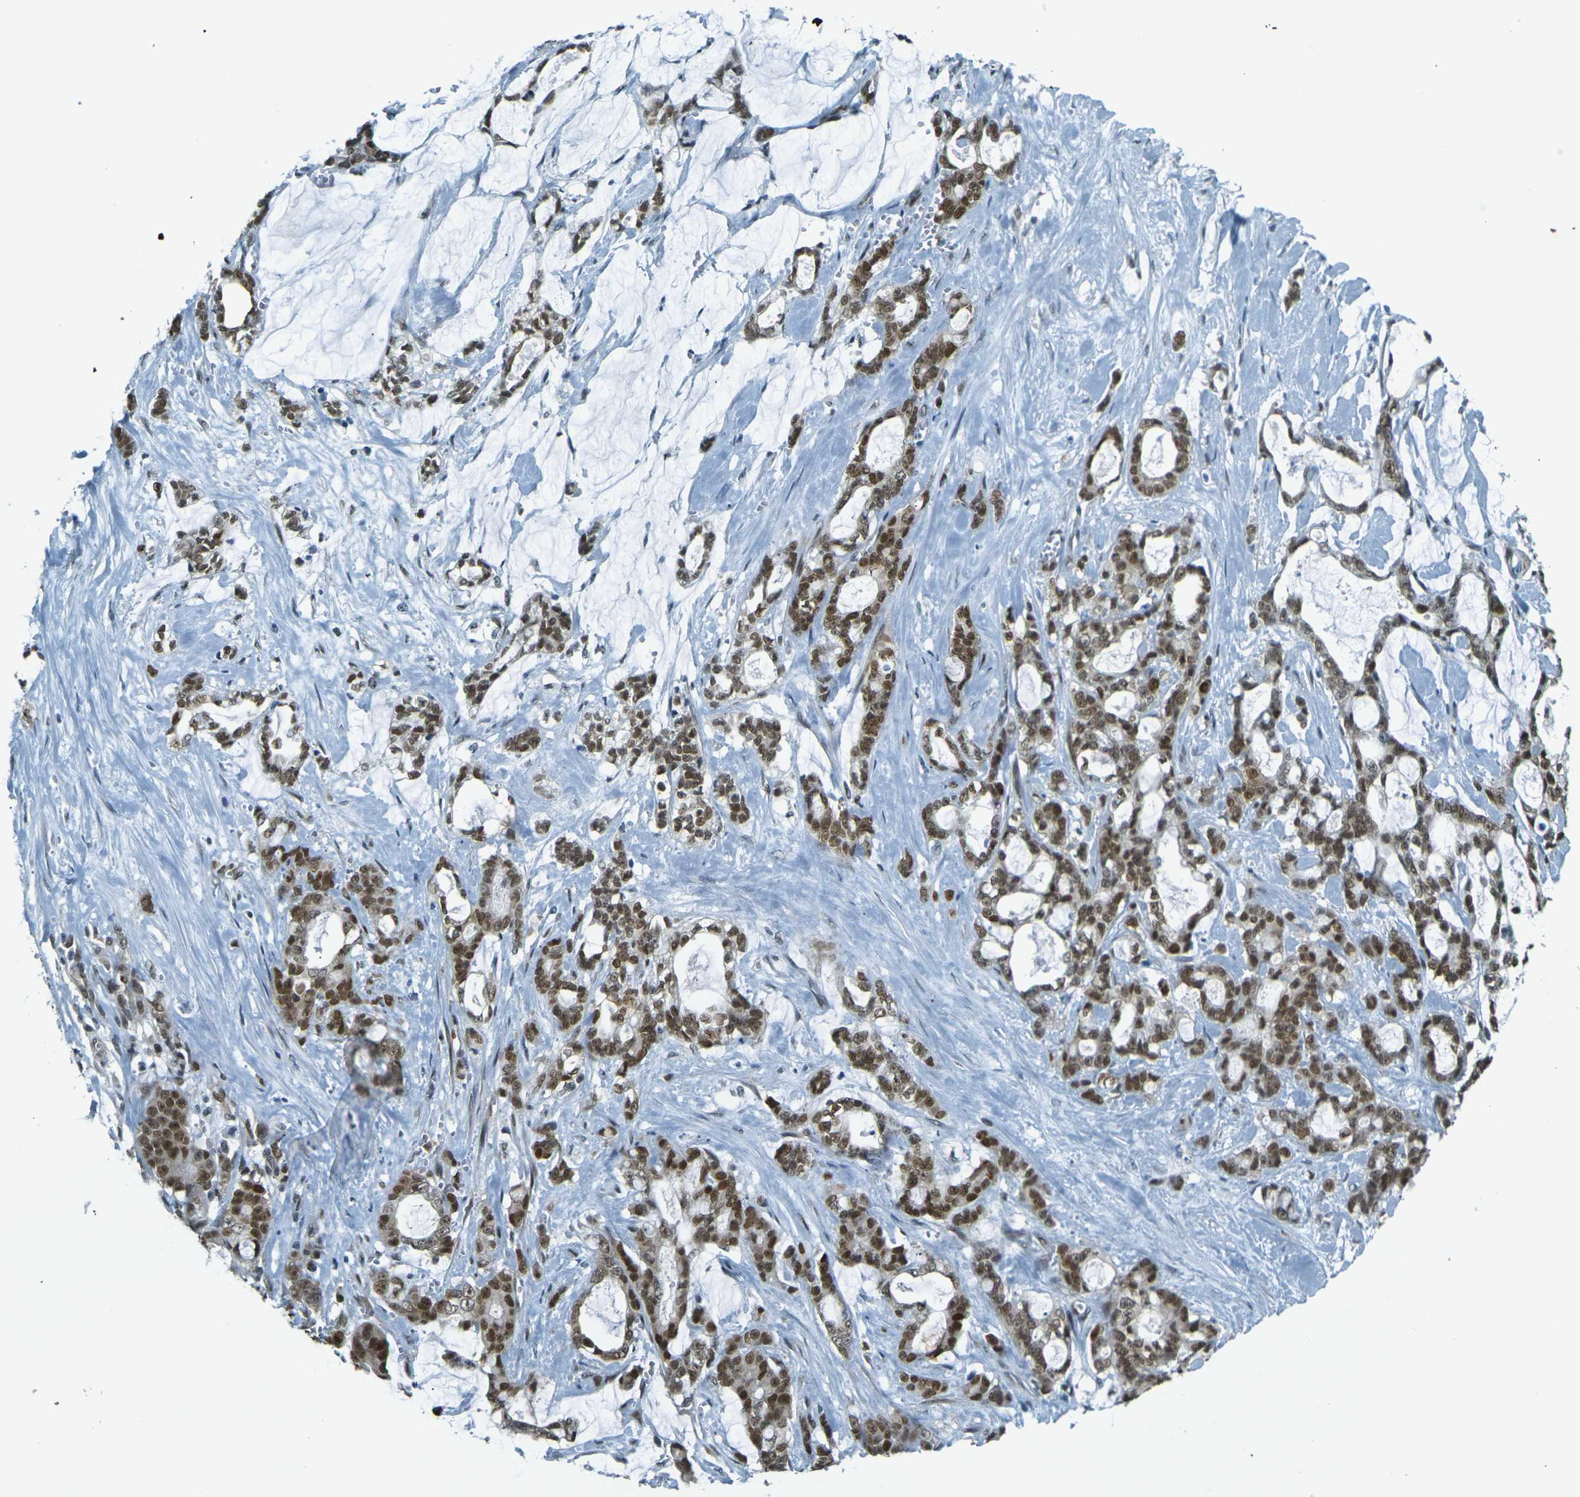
{"staining": {"intensity": "moderate", "quantity": ">75%", "location": "nuclear"}, "tissue": "pancreatic cancer", "cell_type": "Tumor cells", "image_type": "cancer", "snomed": [{"axis": "morphology", "description": "Adenocarcinoma, NOS"}, {"axis": "topography", "description": "Pancreas"}], "caption": "Immunohistochemical staining of human adenocarcinoma (pancreatic) exhibits moderate nuclear protein expression in about >75% of tumor cells.", "gene": "NHEJ1", "patient": {"sex": "female", "age": 73}}